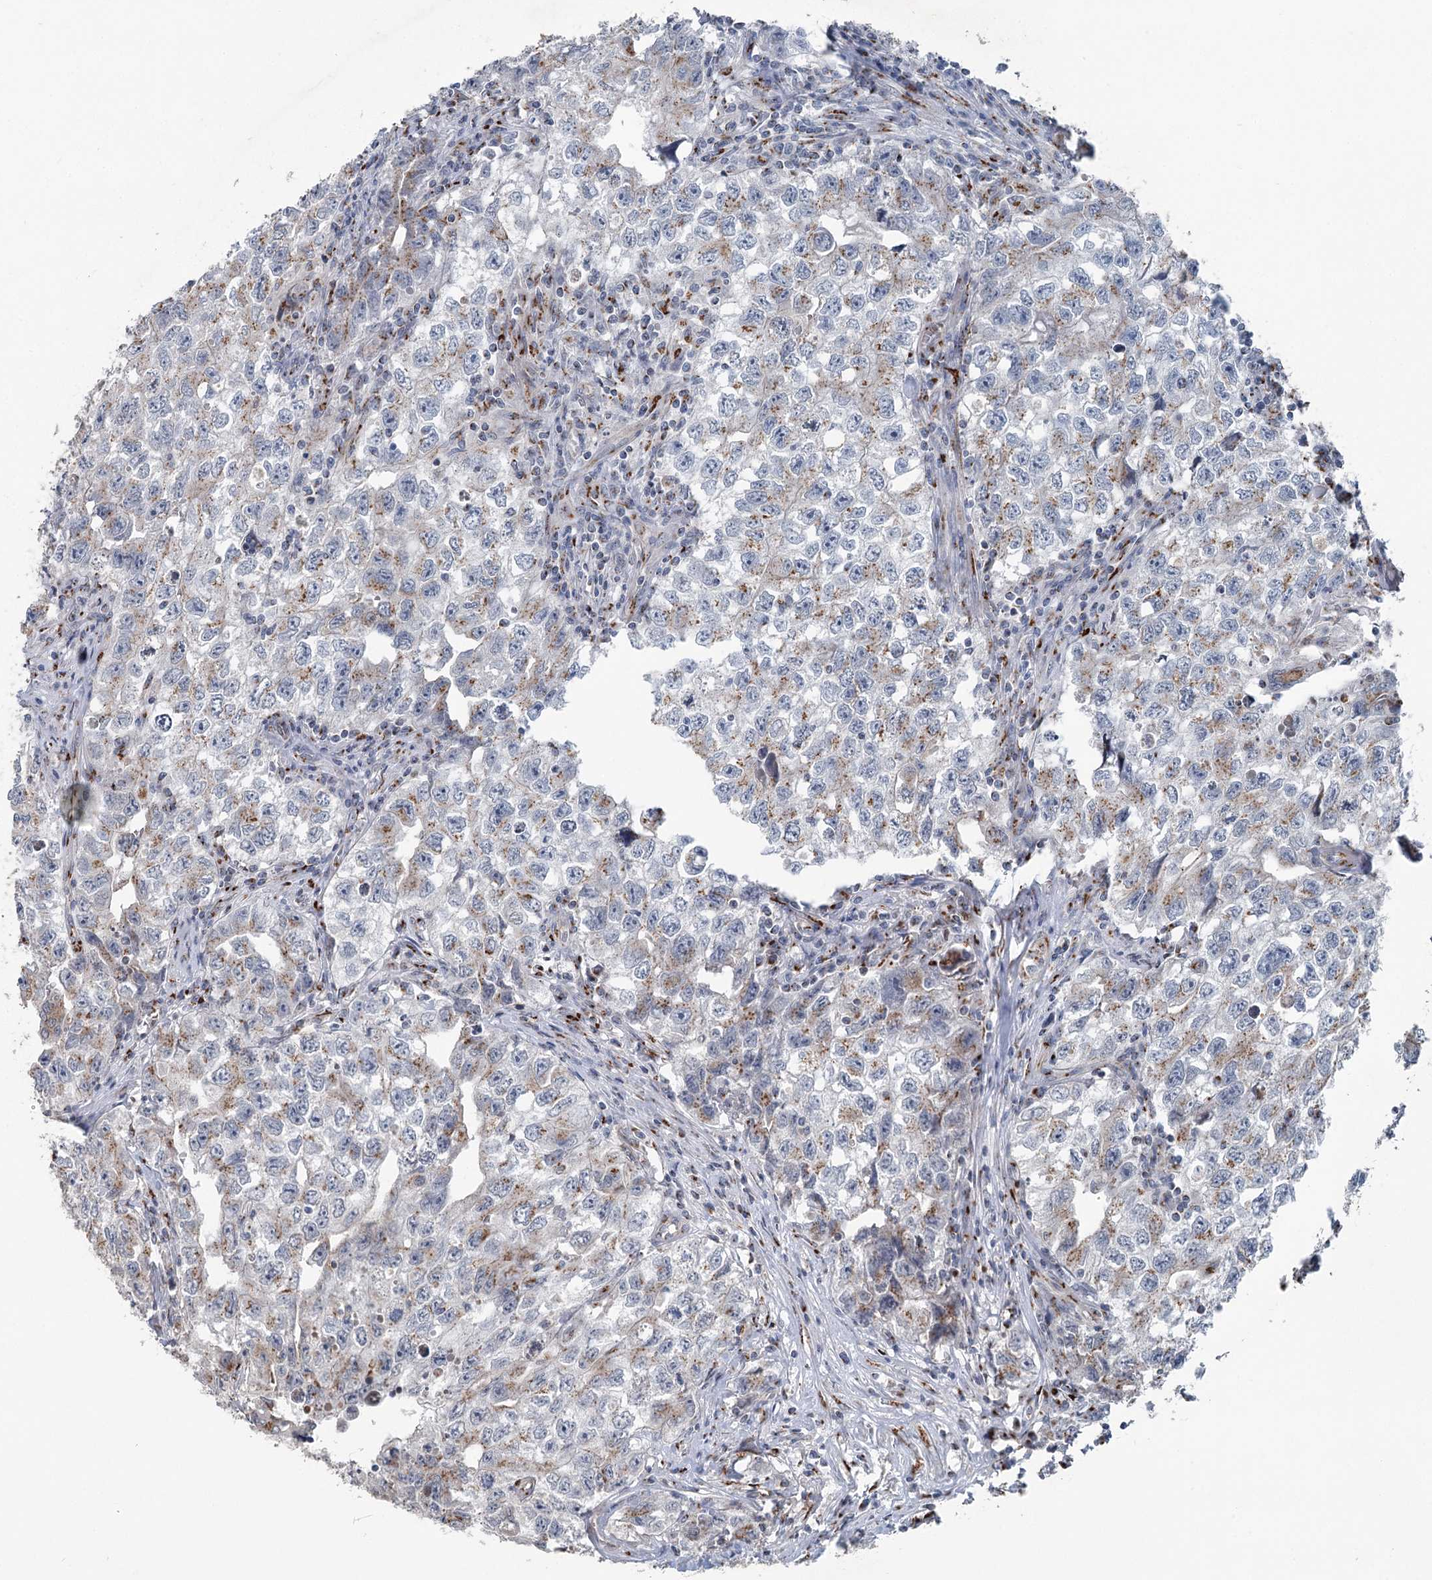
{"staining": {"intensity": "moderate", "quantity": "25%-75%", "location": "cytoplasmic/membranous"}, "tissue": "testis cancer", "cell_type": "Tumor cells", "image_type": "cancer", "snomed": [{"axis": "morphology", "description": "Seminoma, NOS"}, {"axis": "morphology", "description": "Carcinoma, Embryonal, NOS"}, {"axis": "topography", "description": "Testis"}], "caption": "An IHC image of tumor tissue is shown. Protein staining in brown shows moderate cytoplasmic/membranous positivity in testis embryonal carcinoma within tumor cells.", "gene": "ITIH5", "patient": {"sex": "male", "age": 43}}